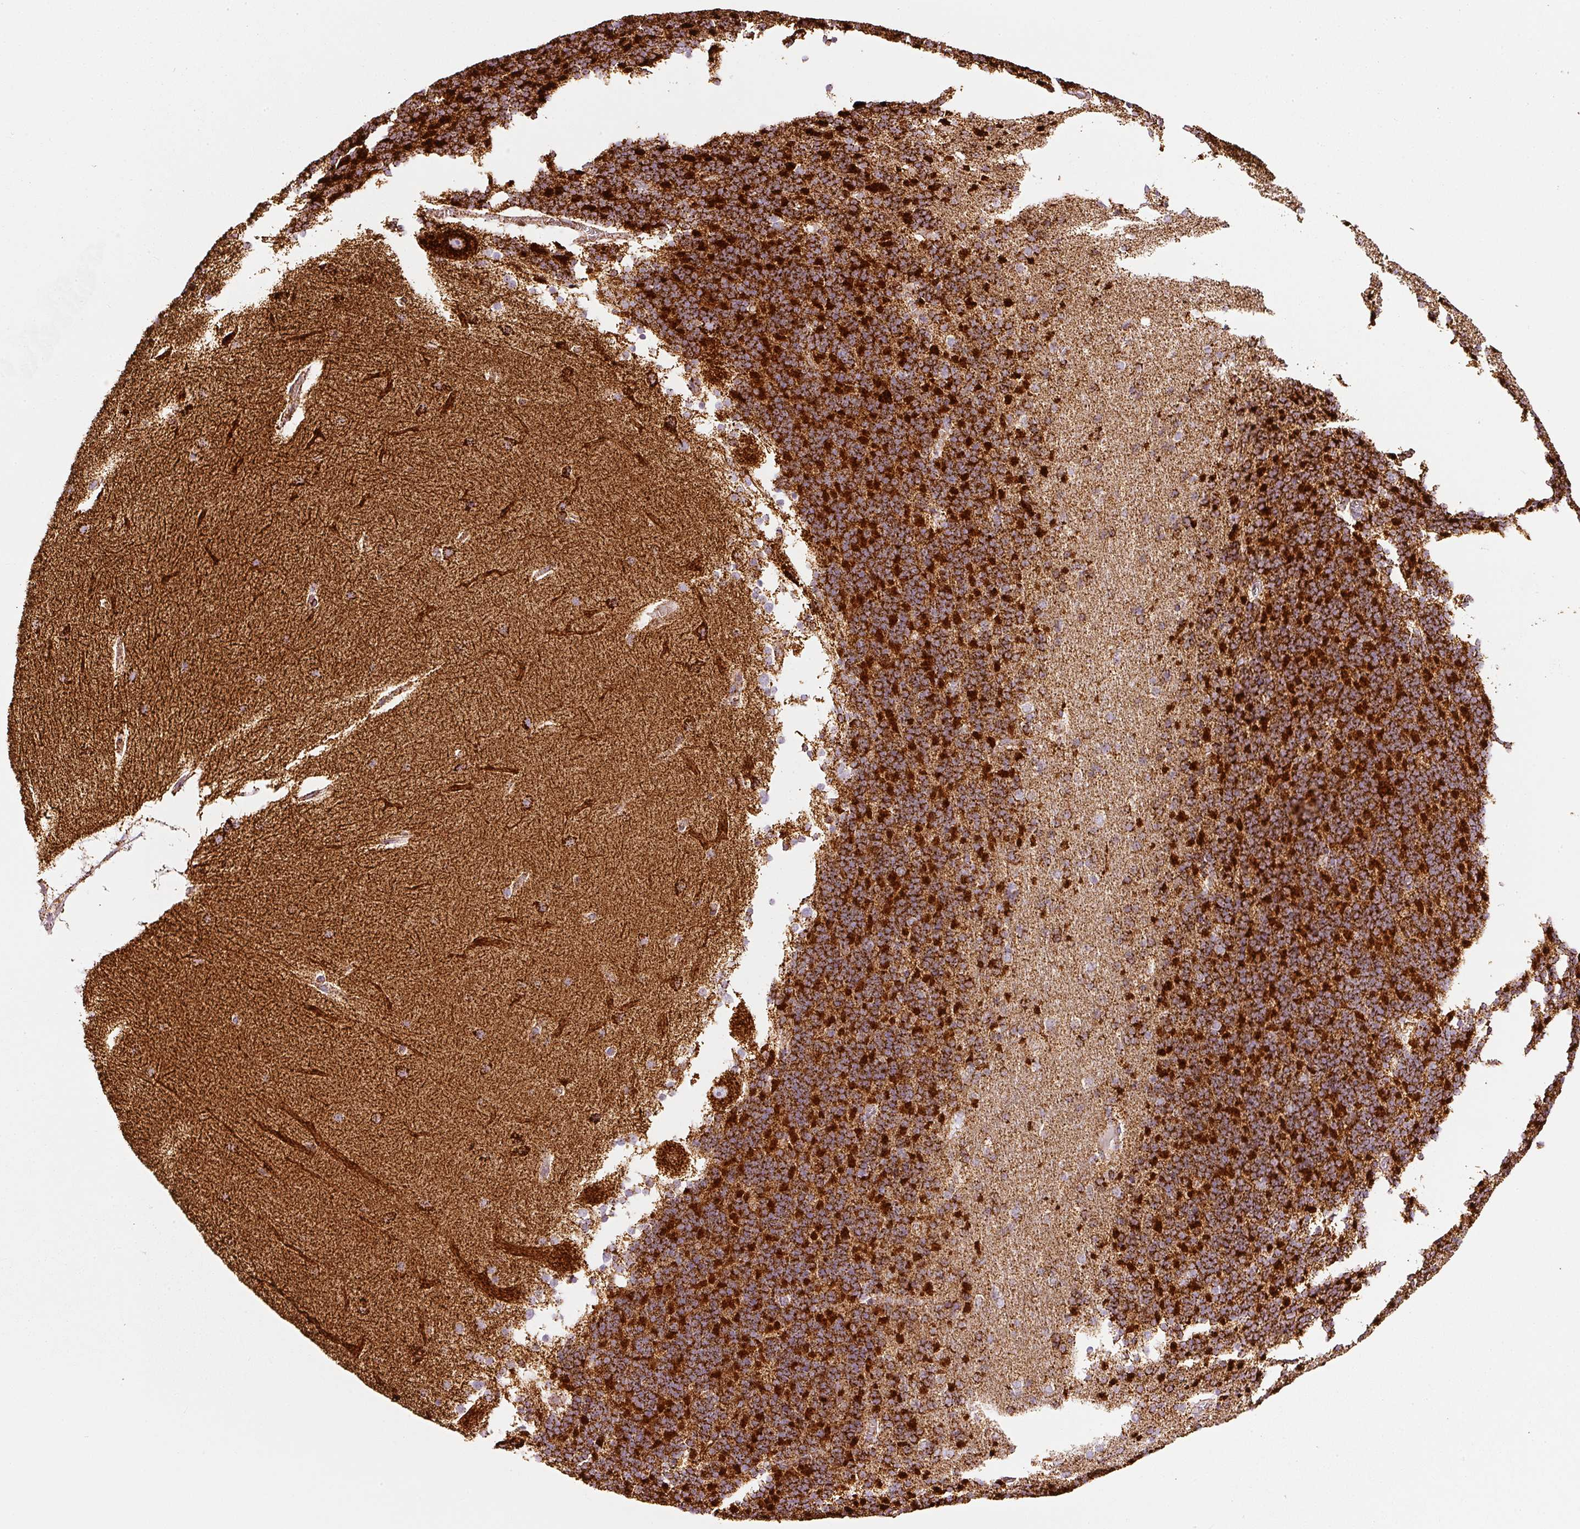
{"staining": {"intensity": "strong", "quantity": ">75%", "location": "cytoplasmic/membranous"}, "tissue": "cerebellum", "cell_type": "Cells in granular layer", "image_type": "normal", "snomed": [{"axis": "morphology", "description": "Normal tissue, NOS"}, {"axis": "topography", "description": "Cerebellum"}], "caption": "IHC of unremarkable human cerebellum exhibits high levels of strong cytoplasmic/membranous staining in about >75% of cells in granular layer.", "gene": "MT", "patient": {"sex": "female", "age": 54}}